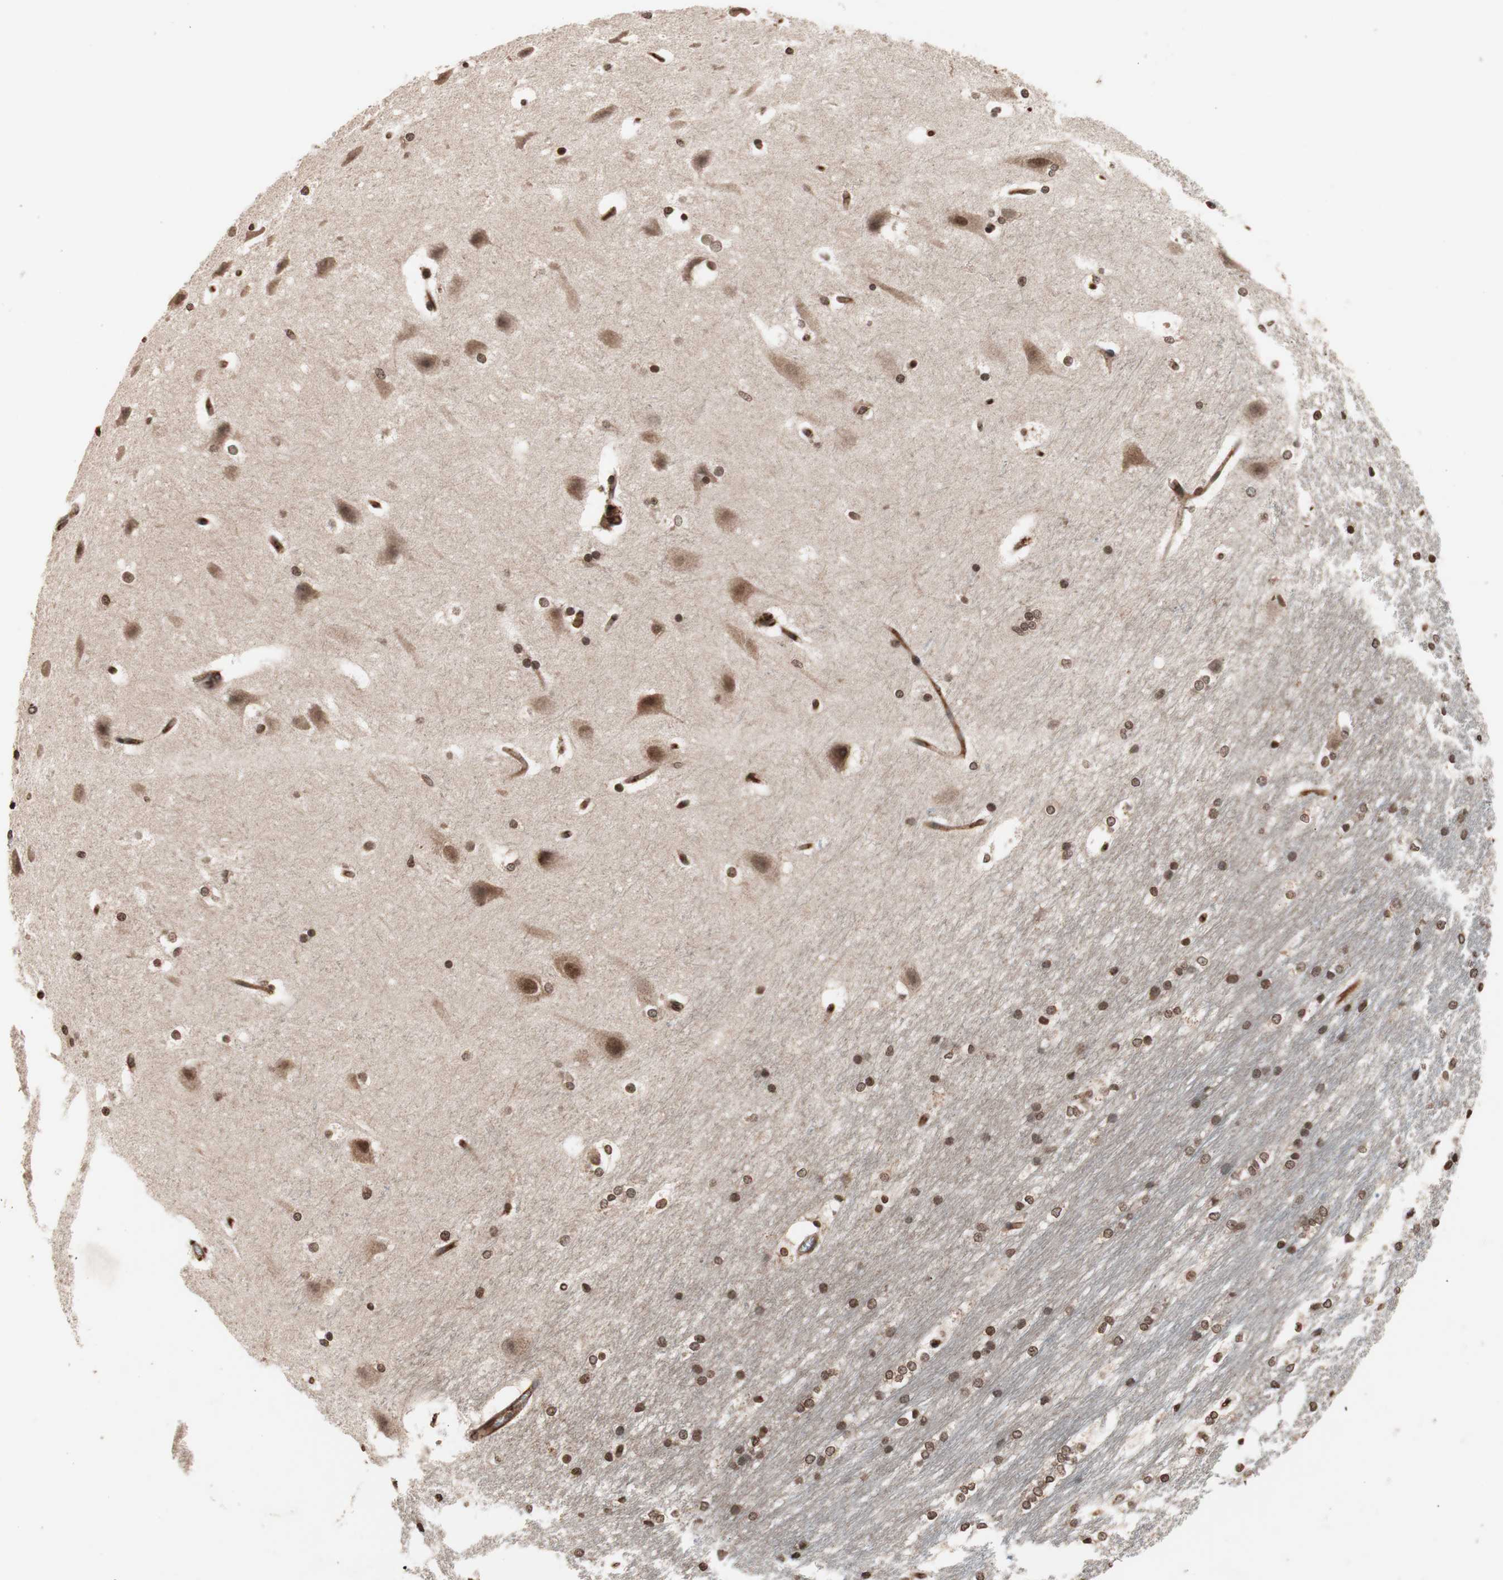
{"staining": {"intensity": "strong", "quantity": ">75%", "location": "nuclear"}, "tissue": "hippocampus", "cell_type": "Glial cells", "image_type": "normal", "snomed": [{"axis": "morphology", "description": "Normal tissue, NOS"}, {"axis": "topography", "description": "Hippocampus"}], "caption": "Immunohistochemistry (IHC) staining of normal hippocampus, which shows high levels of strong nuclear positivity in approximately >75% of glial cells indicating strong nuclear protein expression. The staining was performed using DAB (3,3'-diaminobenzidine) (brown) for protein detection and nuclei were counterstained in hematoxylin (blue).", "gene": "ZFC3H1", "patient": {"sex": "female", "age": 19}}